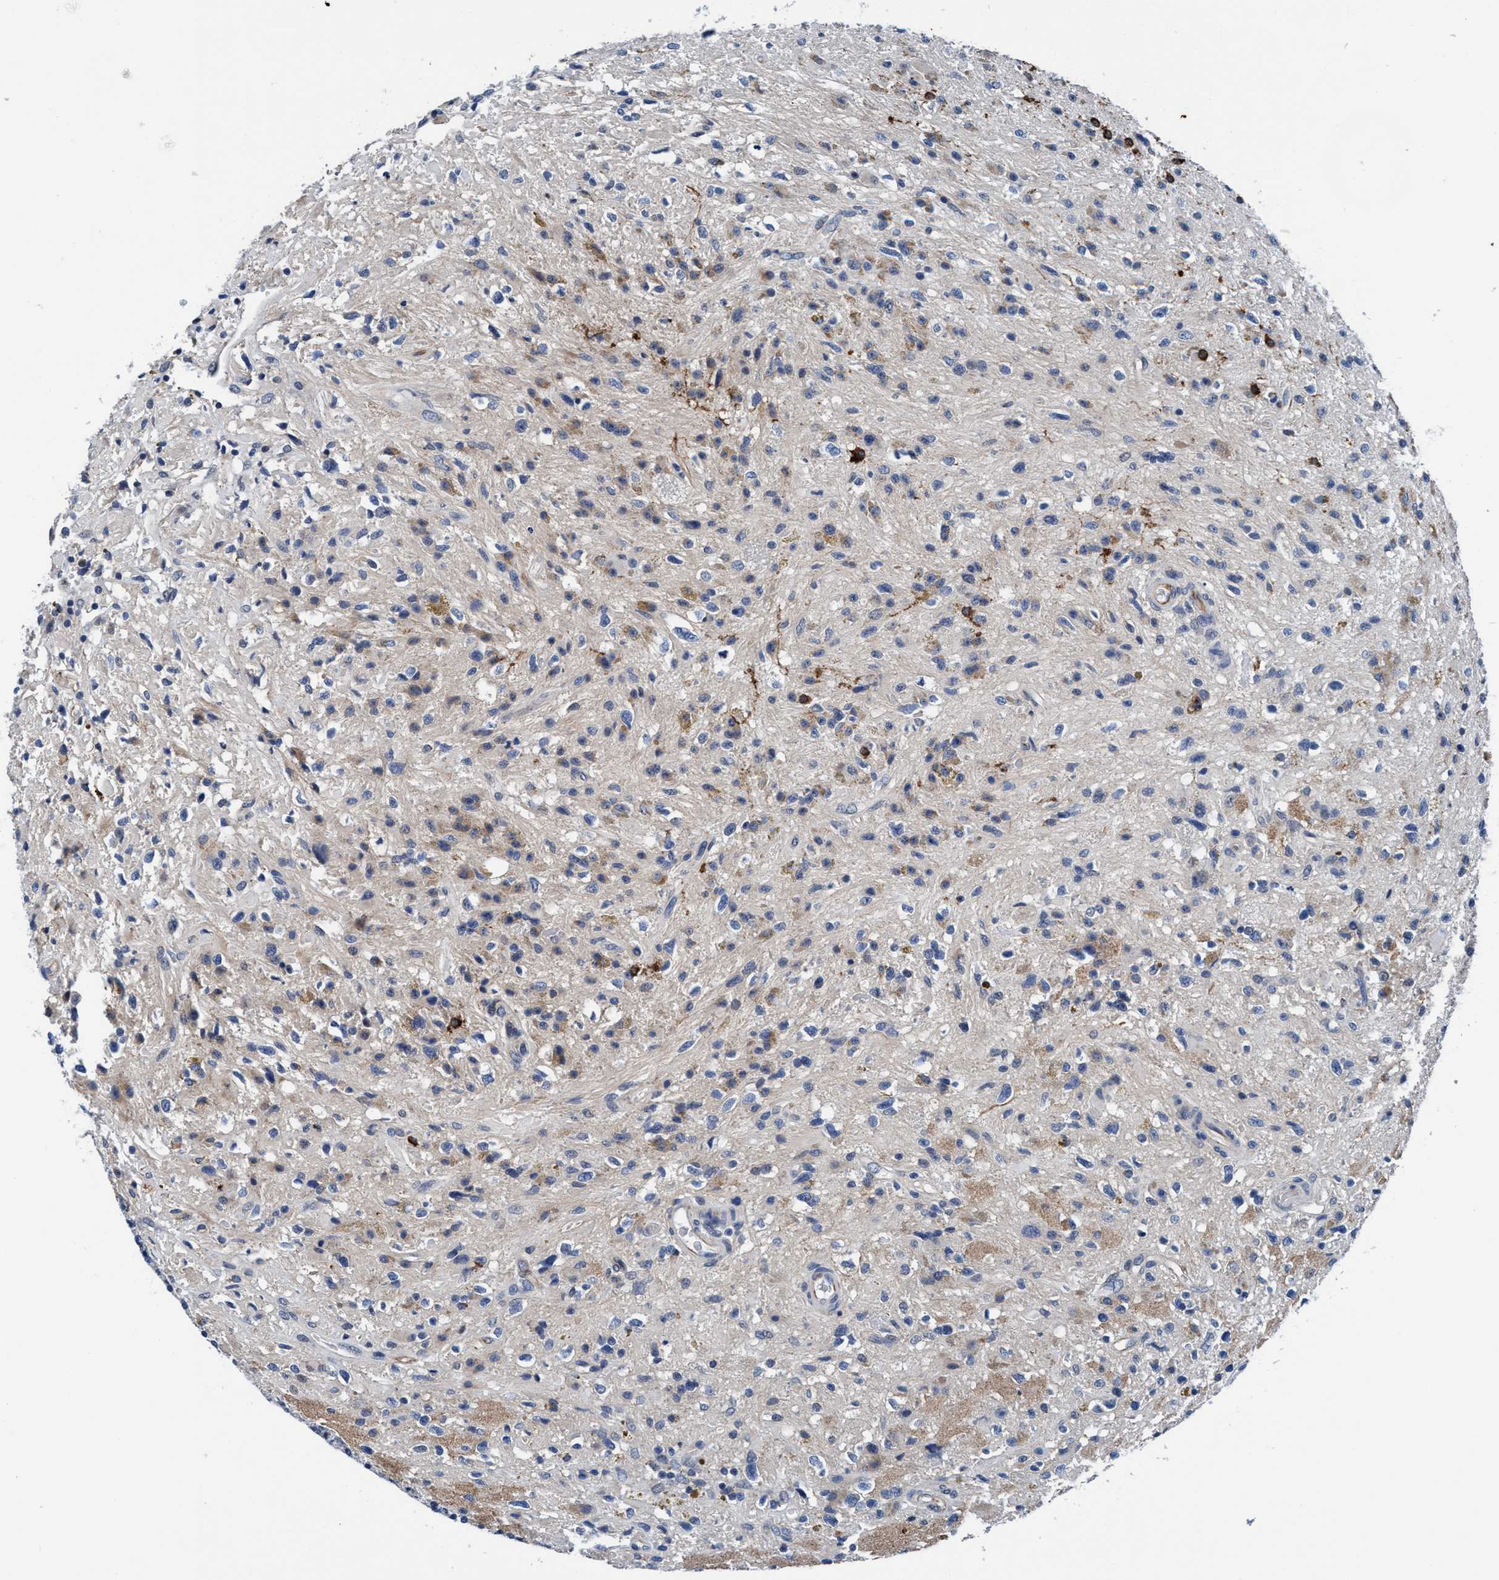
{"staining": {"intensity": "weak", "quantity": "<25%", "location": "cytoplasmic/membranous"}, "tissue": "glioma", "cell_type": "Tumor cells", "image_type": "cancer", "snomed": [{"axis": "morphology", "description": "Glioma, malignant, High grade"}, {"axis": "topography", "description": "Brain"}], "caption": "The photomicrograph reveals no staining of tumor cells in malignant high-grade glioma.", "gene": "TMEM94", "patient": {"sex": "male", "age": 33}}